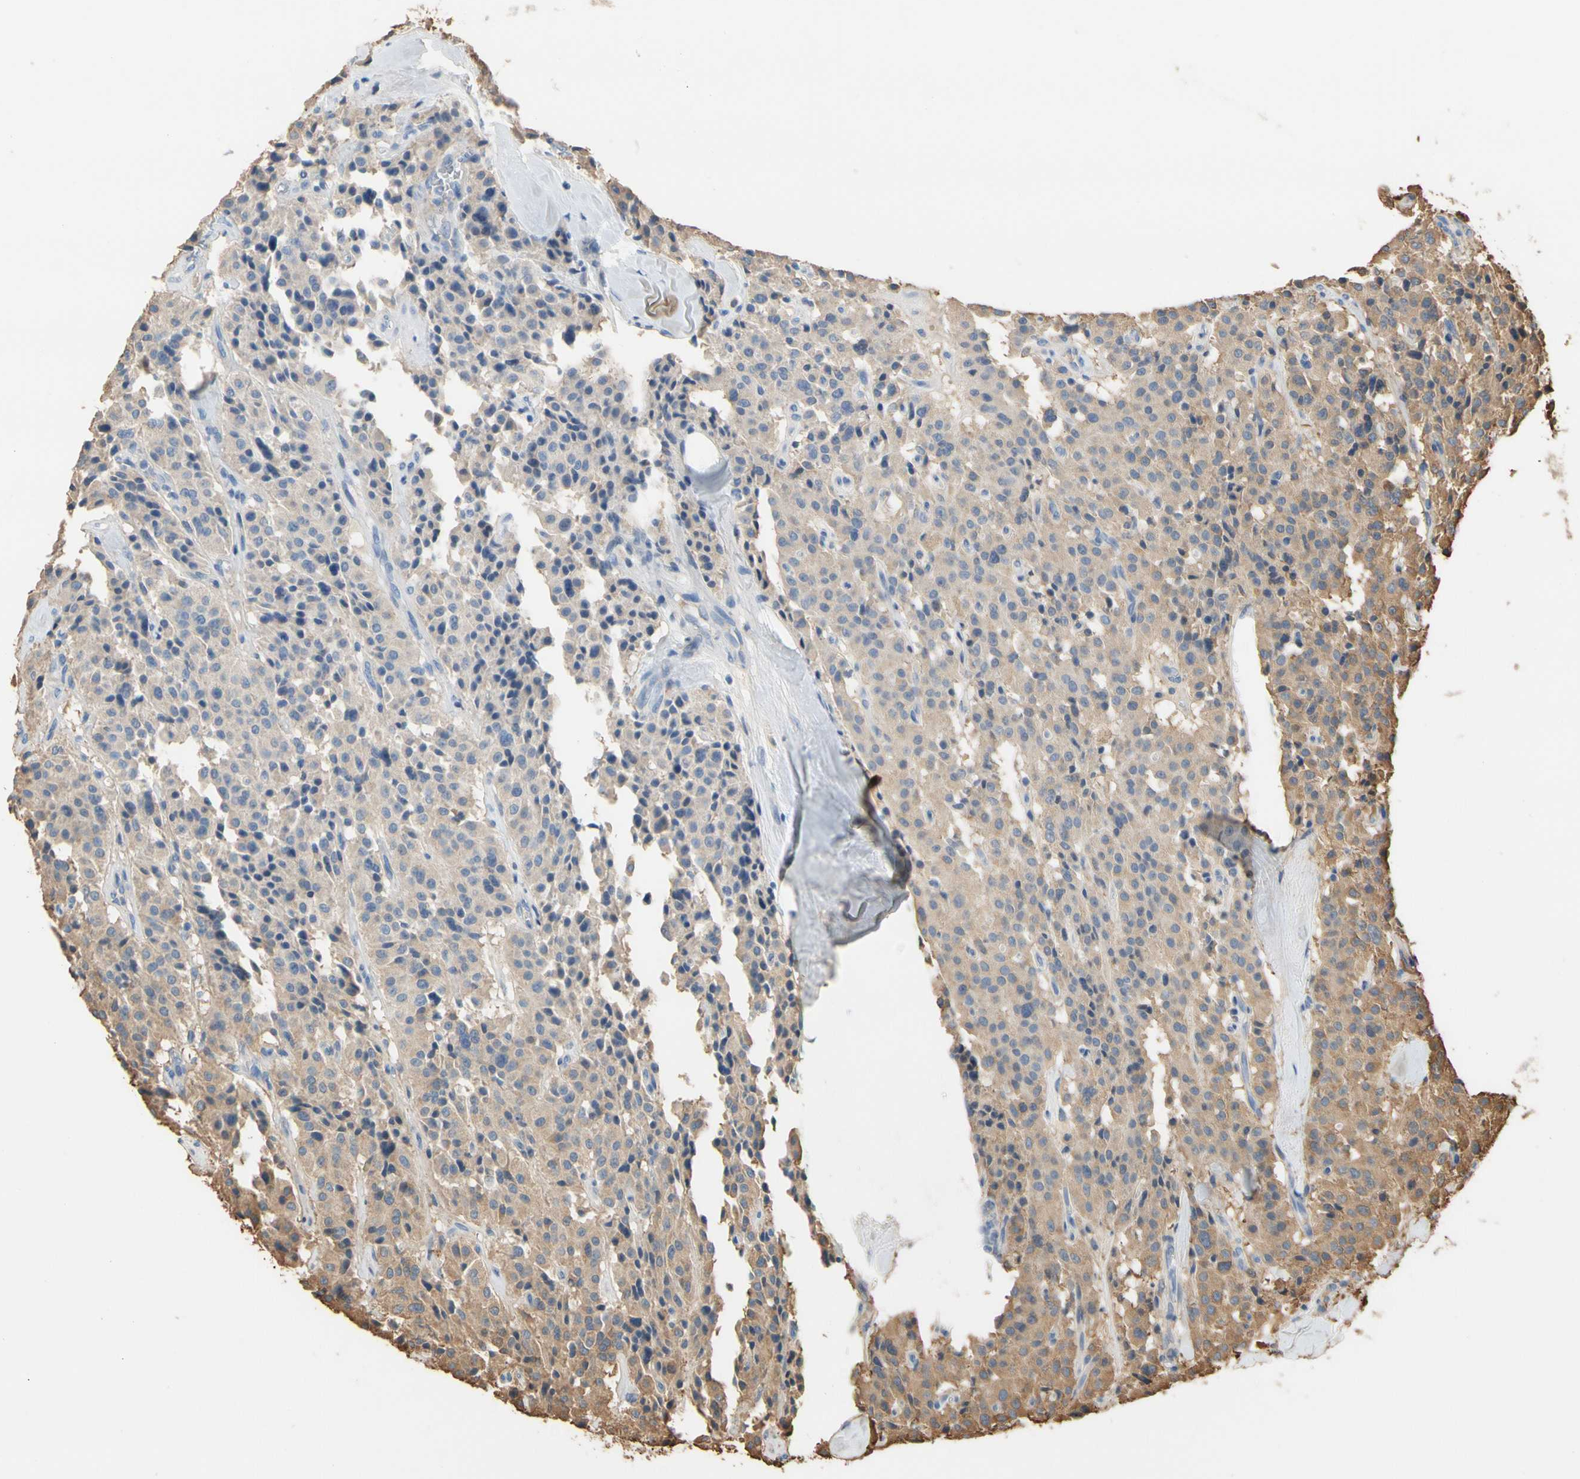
{"staining": {"intensity": "moderate", "quantity": ">75%", "location": "cytoplasmic/membranous"}, "tissue": "carcinoid", "cell_type": "Tumor cells", "image_type": "cancer", "snomed": [{"axis": "morphology", "description": "Carcinoid, malignant, NOS"}, {"axis": "topography", "description": "Lung"}], "caption": "A brown stain shows moderate cytoplasmic/membranous expression of a protein in human carcinoid tumor cells. (Brightfield microscopy of DAB IHC at high magnification).", "gene": "ALDH1A2", "patient": {"sex": "male", "age": 30}}